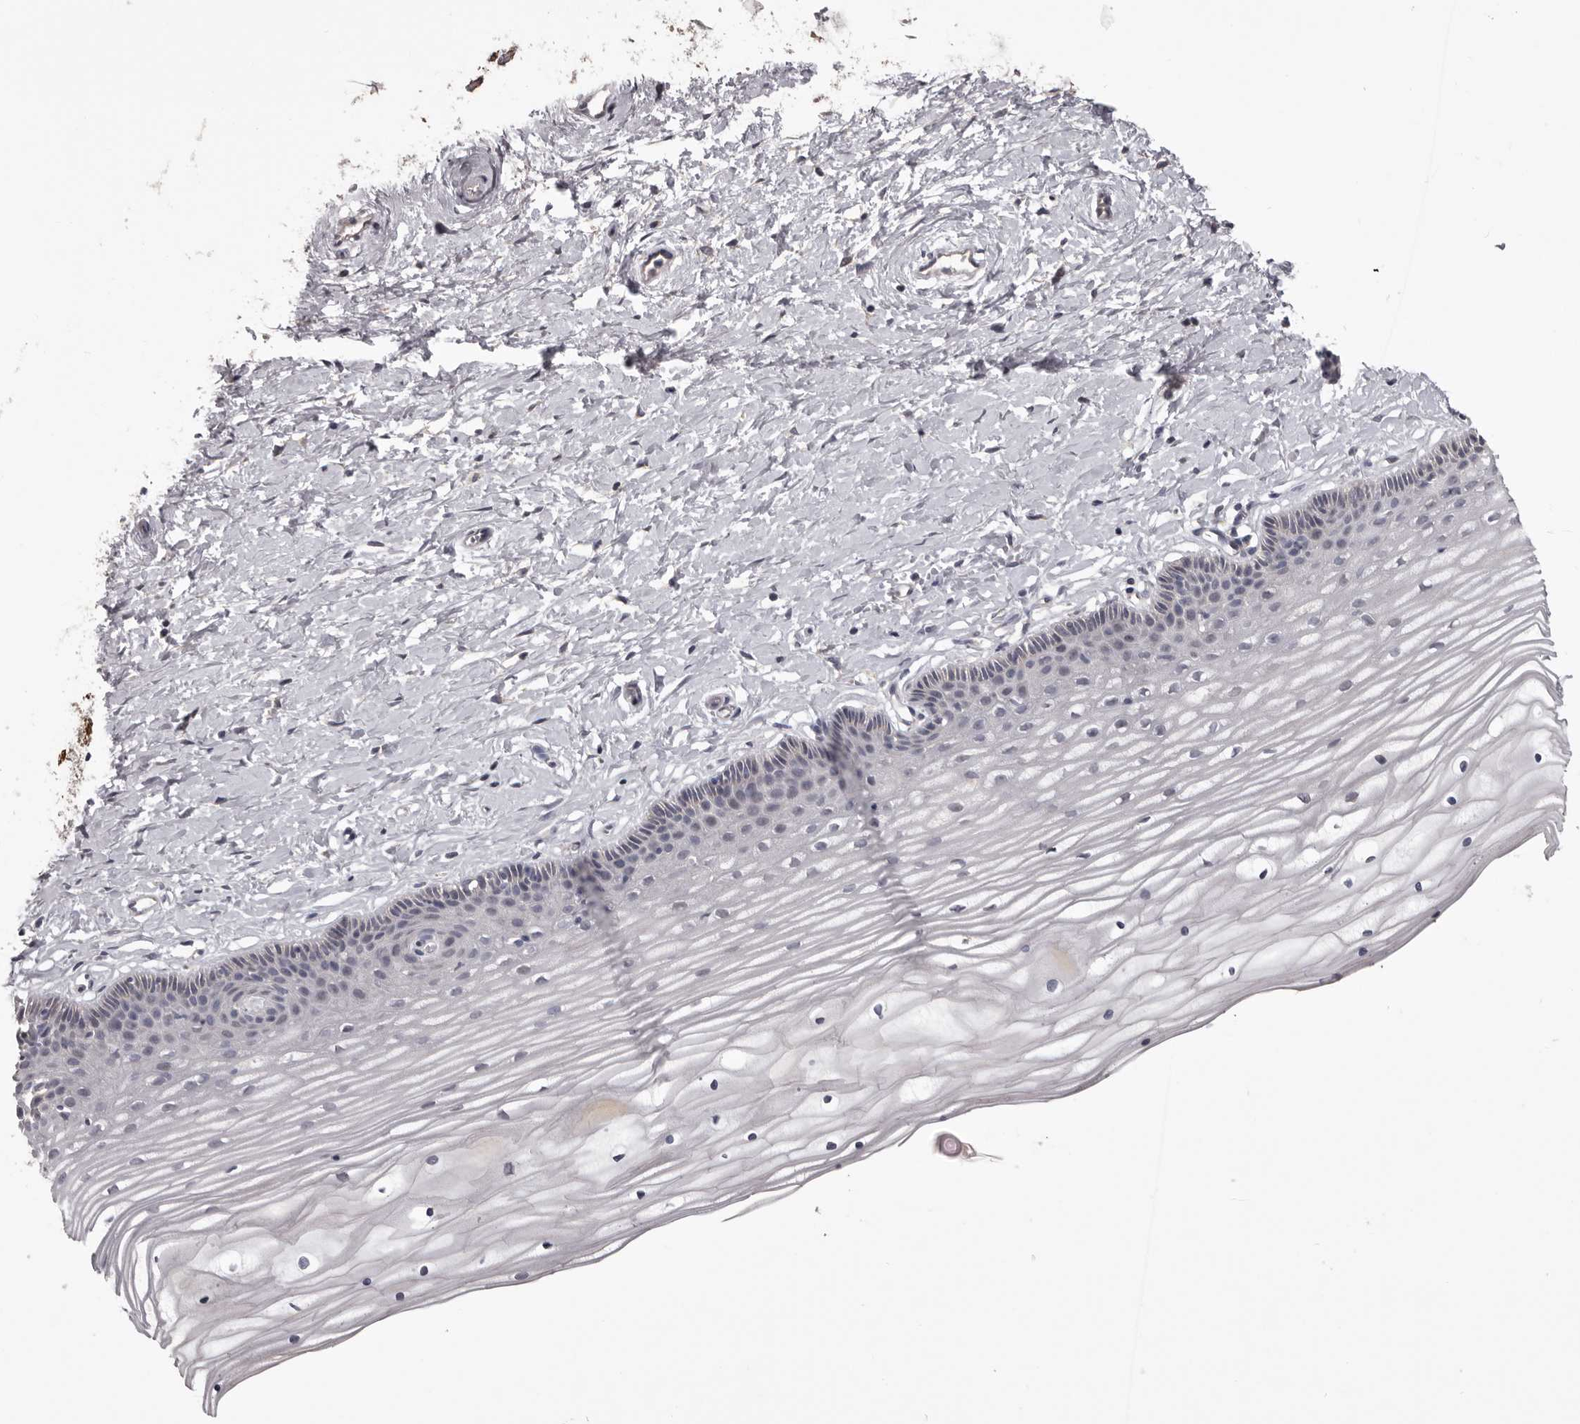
{"staining": {"intensity": "negative", "quantity": "none", "location": "none"}, "tissue": "vagina", "cell_type": "Squamous epithelial cells", "image_type": "normal", "snomed": [{"axis": "morphology", "description": "Normal tissue, NOS"}, {"axis": "topography", "description": "Vagina"}, {"axis": "topography", "description": "Cervix"}], "caption": "Squamous epithelial cells show no significant expression in unremarkable vagina. (DAB immunohistochemistry, high magnification).", "gene": "LPAR6", "patient": {"sex": "female", "age": 40}}